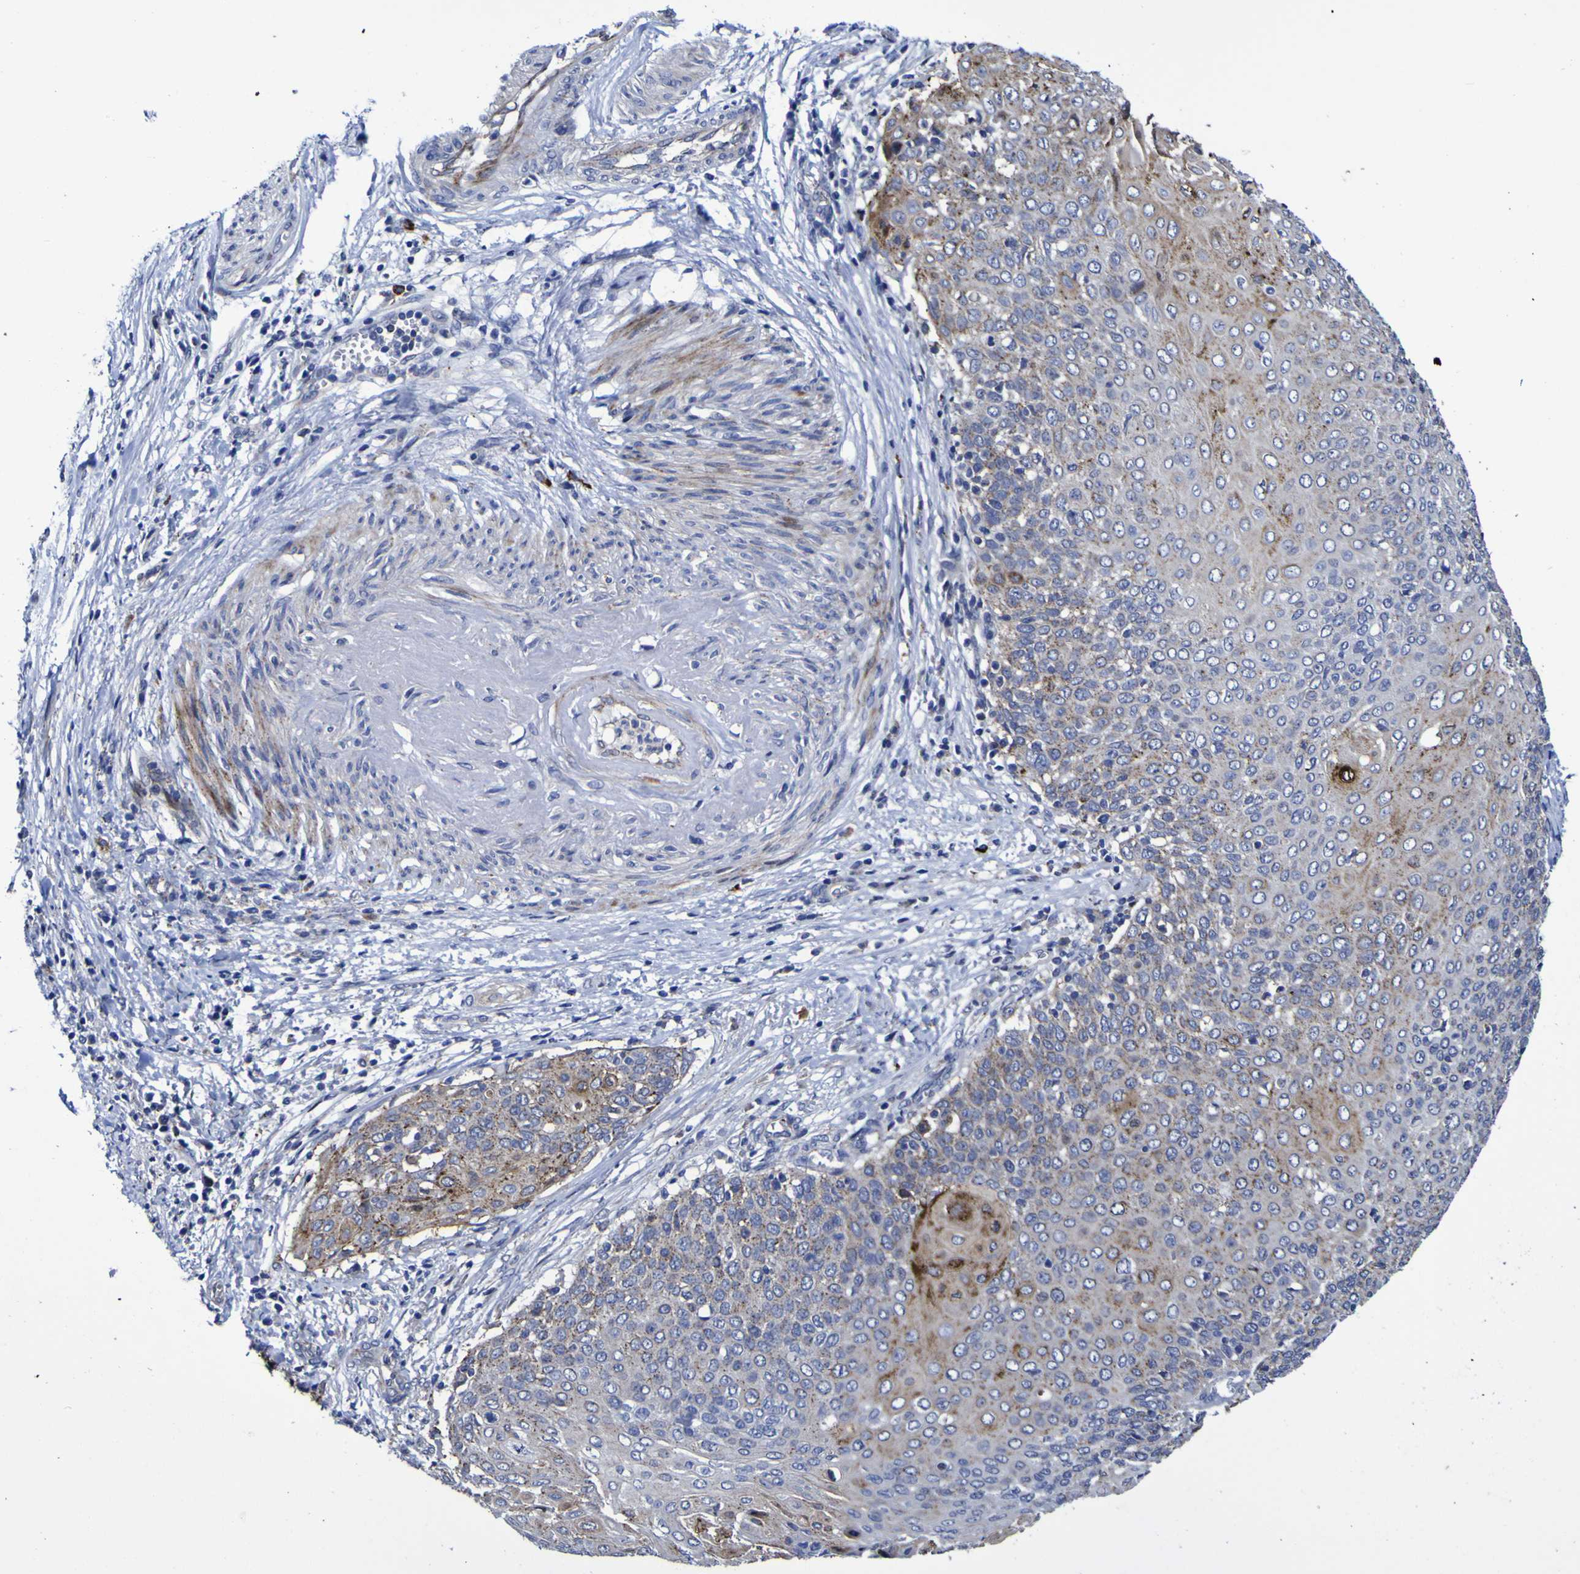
{"staining": {"intensity": "moderate", "quantity": "25%-75%", "location": "cytoplasmic/membranous"}, "tissue": "cervical cancer", "cell_type": "Tumor cells", "image_type": "cancer", "snomed": [{"axis": "morphology", "description": "Squamous cell carcinoma, NOS"}, {"axis": "topography", "description": "Cervix"}], "caption": "Protein expression analysis of cervical cancer demonstrates moderate cytoplasmic/membranous staining in about 25%-75% of tumor cells.", "gene": "MGLL", "patient": {"sex": "female", "age": 39}}